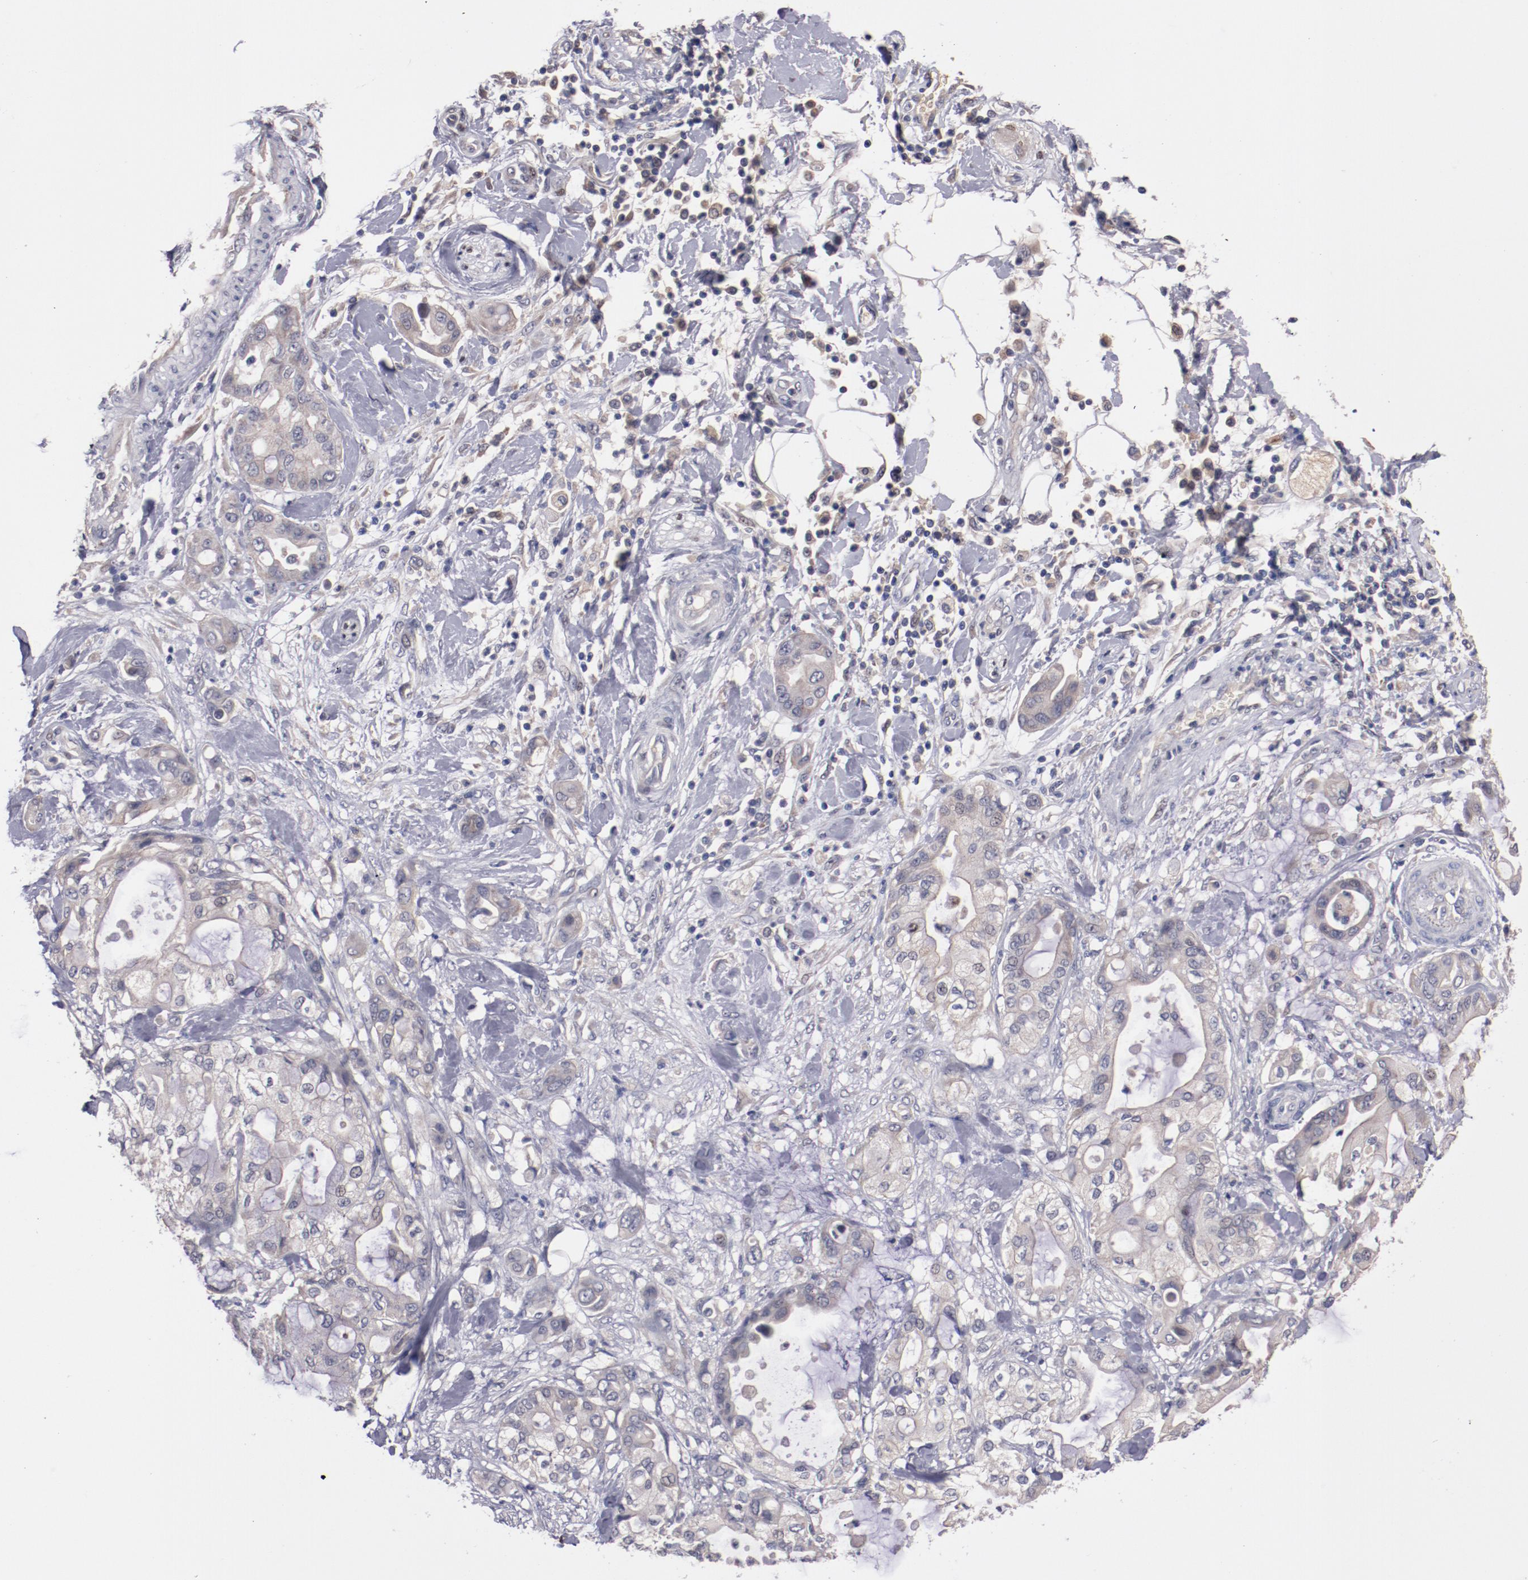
{"staining": {"intensity": "weak", "quantity": "<25%", "location": "cytoplasmic/membranous"}, "tissue": "pancreatic cancer", "cell_type": "Tumor cells", "image_type": "cancer", "snomed": [{"axis": "morphology", "description": "Adenocarcinoma, NOS"}, {"axis": "morphology", "description": "Adenocarcinoma, metastatic, NOS"}, {"axis": "topography", "description": "Lymph node"}, {"axis": "topography", "description": "Pancreas"}, {"axis": "topography", "description": "Duodenum"}], "caption": "Tumor cells show no significant positivity in pancreatic metastatic adenocarcinoma.", "gene": "FAM81A", "patient": {"sex": "female", "age": 64}}